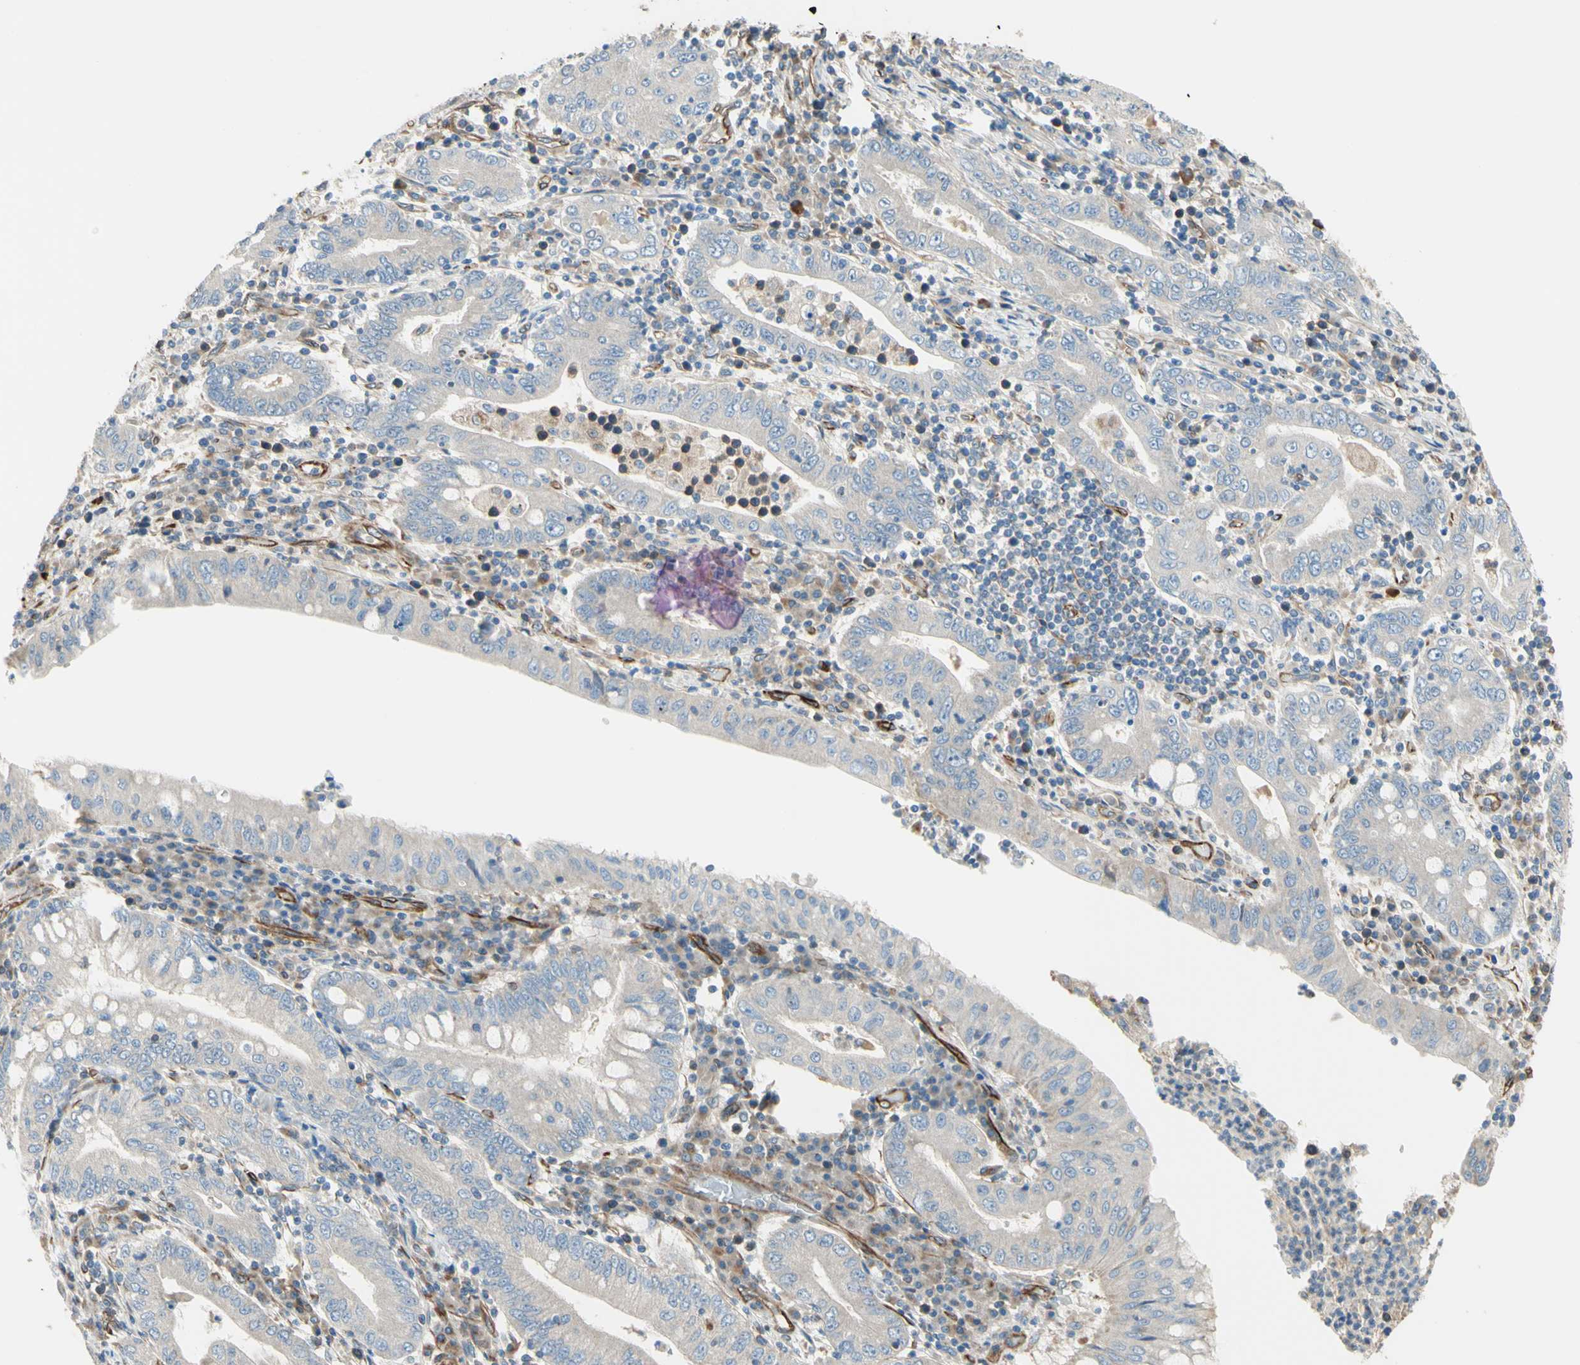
{"staining": {"intensity": "weak", "quantity": "<25%", "location": "cytoplasmic/membranous"}, "tissue": "stomach cancer", "cell_type": "Tumor cells", "image_type": "cancer", "snomed": [{"axis": "morphology", "description": "Normal tissue, NOS"}, {"axis": "morphology", "description": "Adenocarcinoma, NOS"}, {"axis": "topography", "description": "Esophagus"}, {"axis": "topography", "description": "Stomach, upper"}, {"axis": "topography", "description": "Peripheral nerve tissue"}], "caption": "This is an immunohistochemistry (IHC) photomicrograph of stomach cancer. There is no staining in tumor cells.", "gene": "TRAF2", "patient": {"sex": "male", "age": 62}}